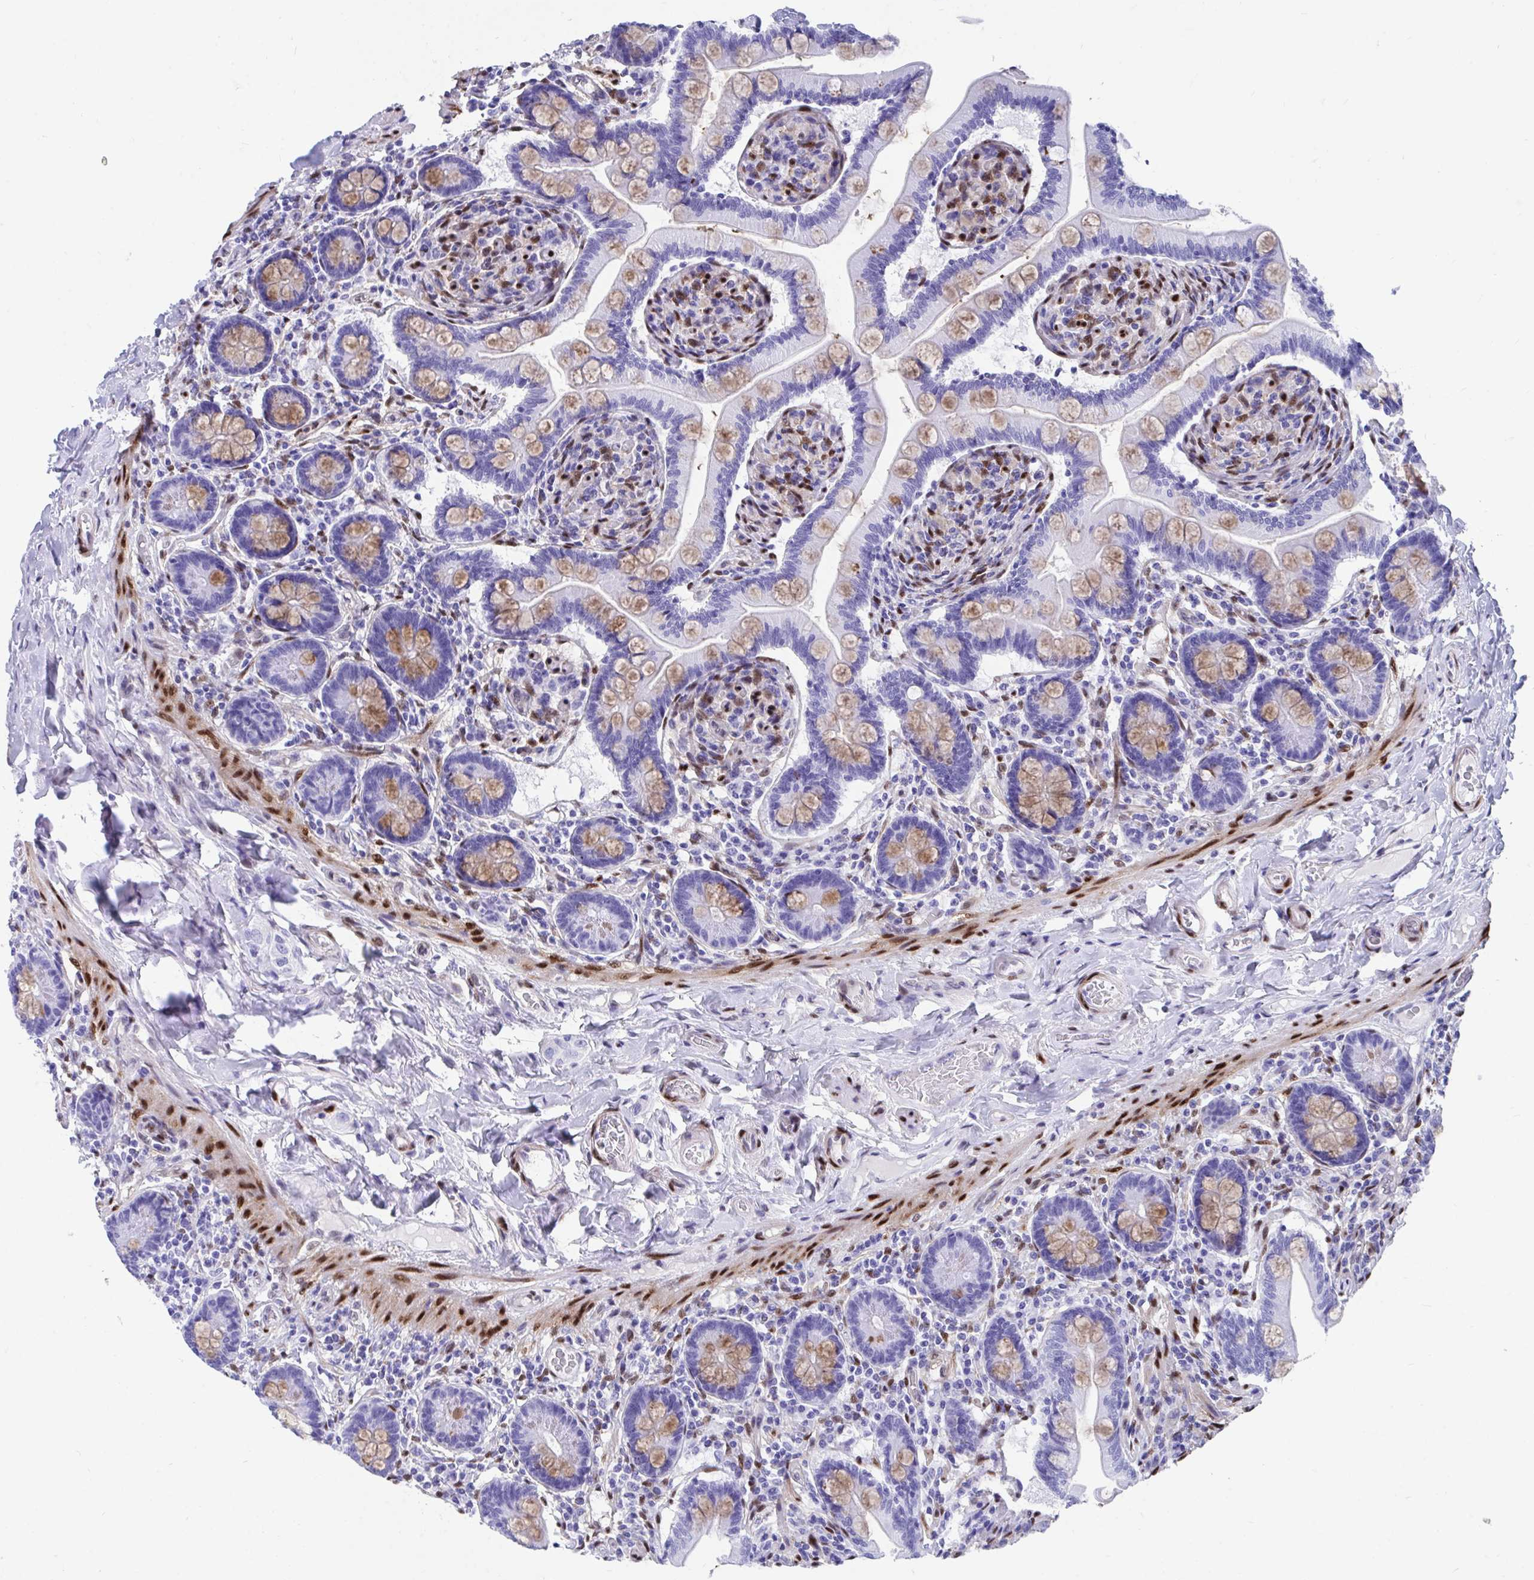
{"staining": {"intensity": "moderate", "quantity": "25%-75%", "location": "cytoplasmic/membranous"}, "tissue": "small intestine", "cell_type": "Glandular cells", "image_type": "normal", "snomed": [{"axis": "morphology", "description": "Normal tissue, NOS"}, {"axis": "topography", "description": "Small intestine"}], "caption": "Unremarkable small intestine reveals moderate cytoplasmic/membranous positivity in approximately 25%-75% of glandular cells, visualized by immunohistochemistry. The staining was performed using DAB (3,3'-diaminobenzidine), with brown indicating positive protein expression. Nuclei are stained blue with hematoxylin.", "gene": "RBPMS", "patient": {"sex": "female", "age": 64}}